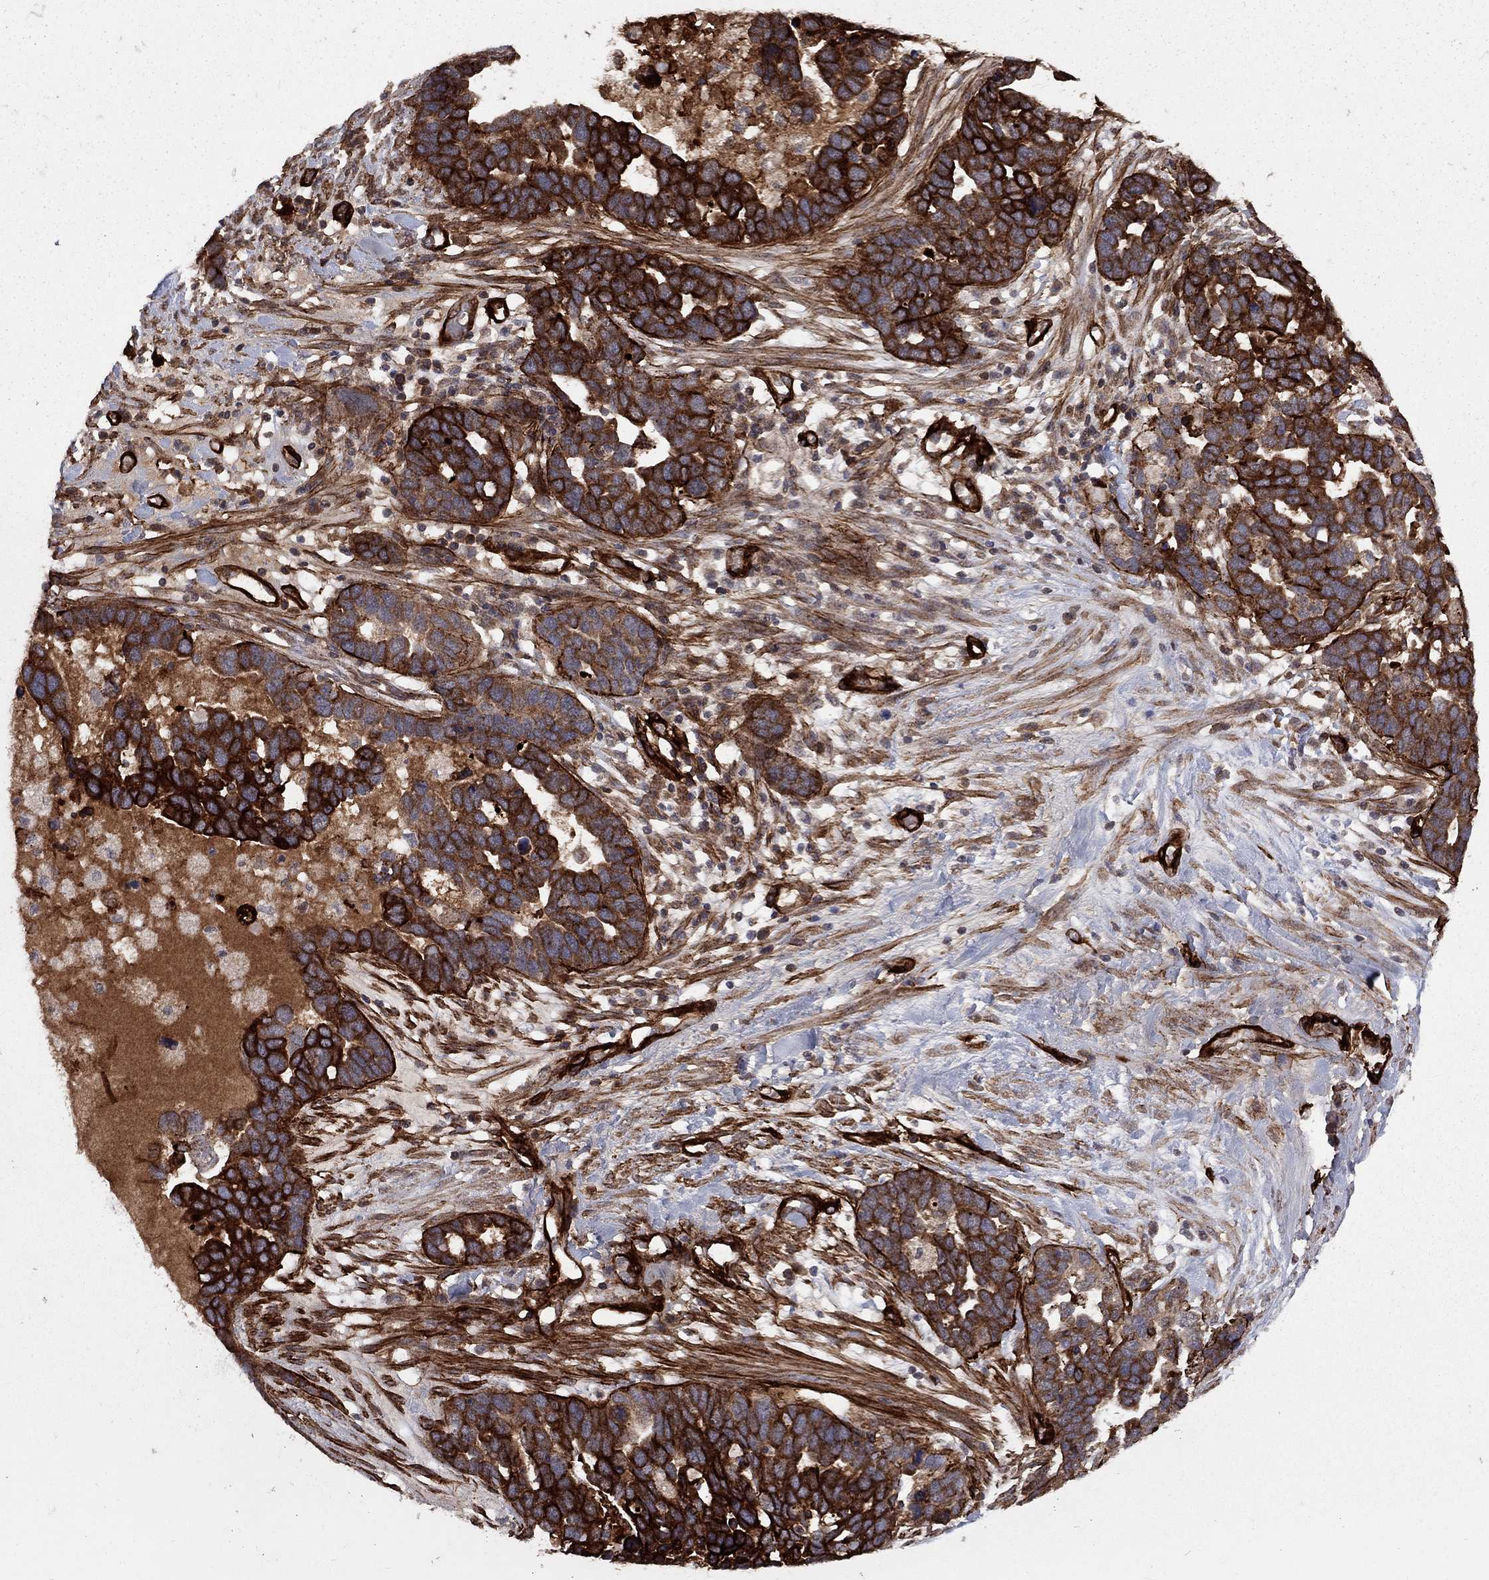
{"staining": {"intensity": "strong", "quantity": "25%-75%", "location": "cytoplasmic/membranous"}, "tissue": "ovarian cancer", "cell_type": "Tumor cells", "image_type": "cancer", "snomed": [{"axis": "morphology", "description": "Cystadenocarcinoma, serous, NOS"}, {"axis": "topography", "description": "Ovary"}], "caption": "Immunohistochemical staining of human serous cystadenocarcinoma (ovarian) shows high levels of strong cytoplasmic/membranous protein positivity in approximately 25%-75% of tumor cells. (IHC, brightfield microscopy, high magnification).", "gene": "COL18A1", "patient": {"sex": "female", "age": 54}}